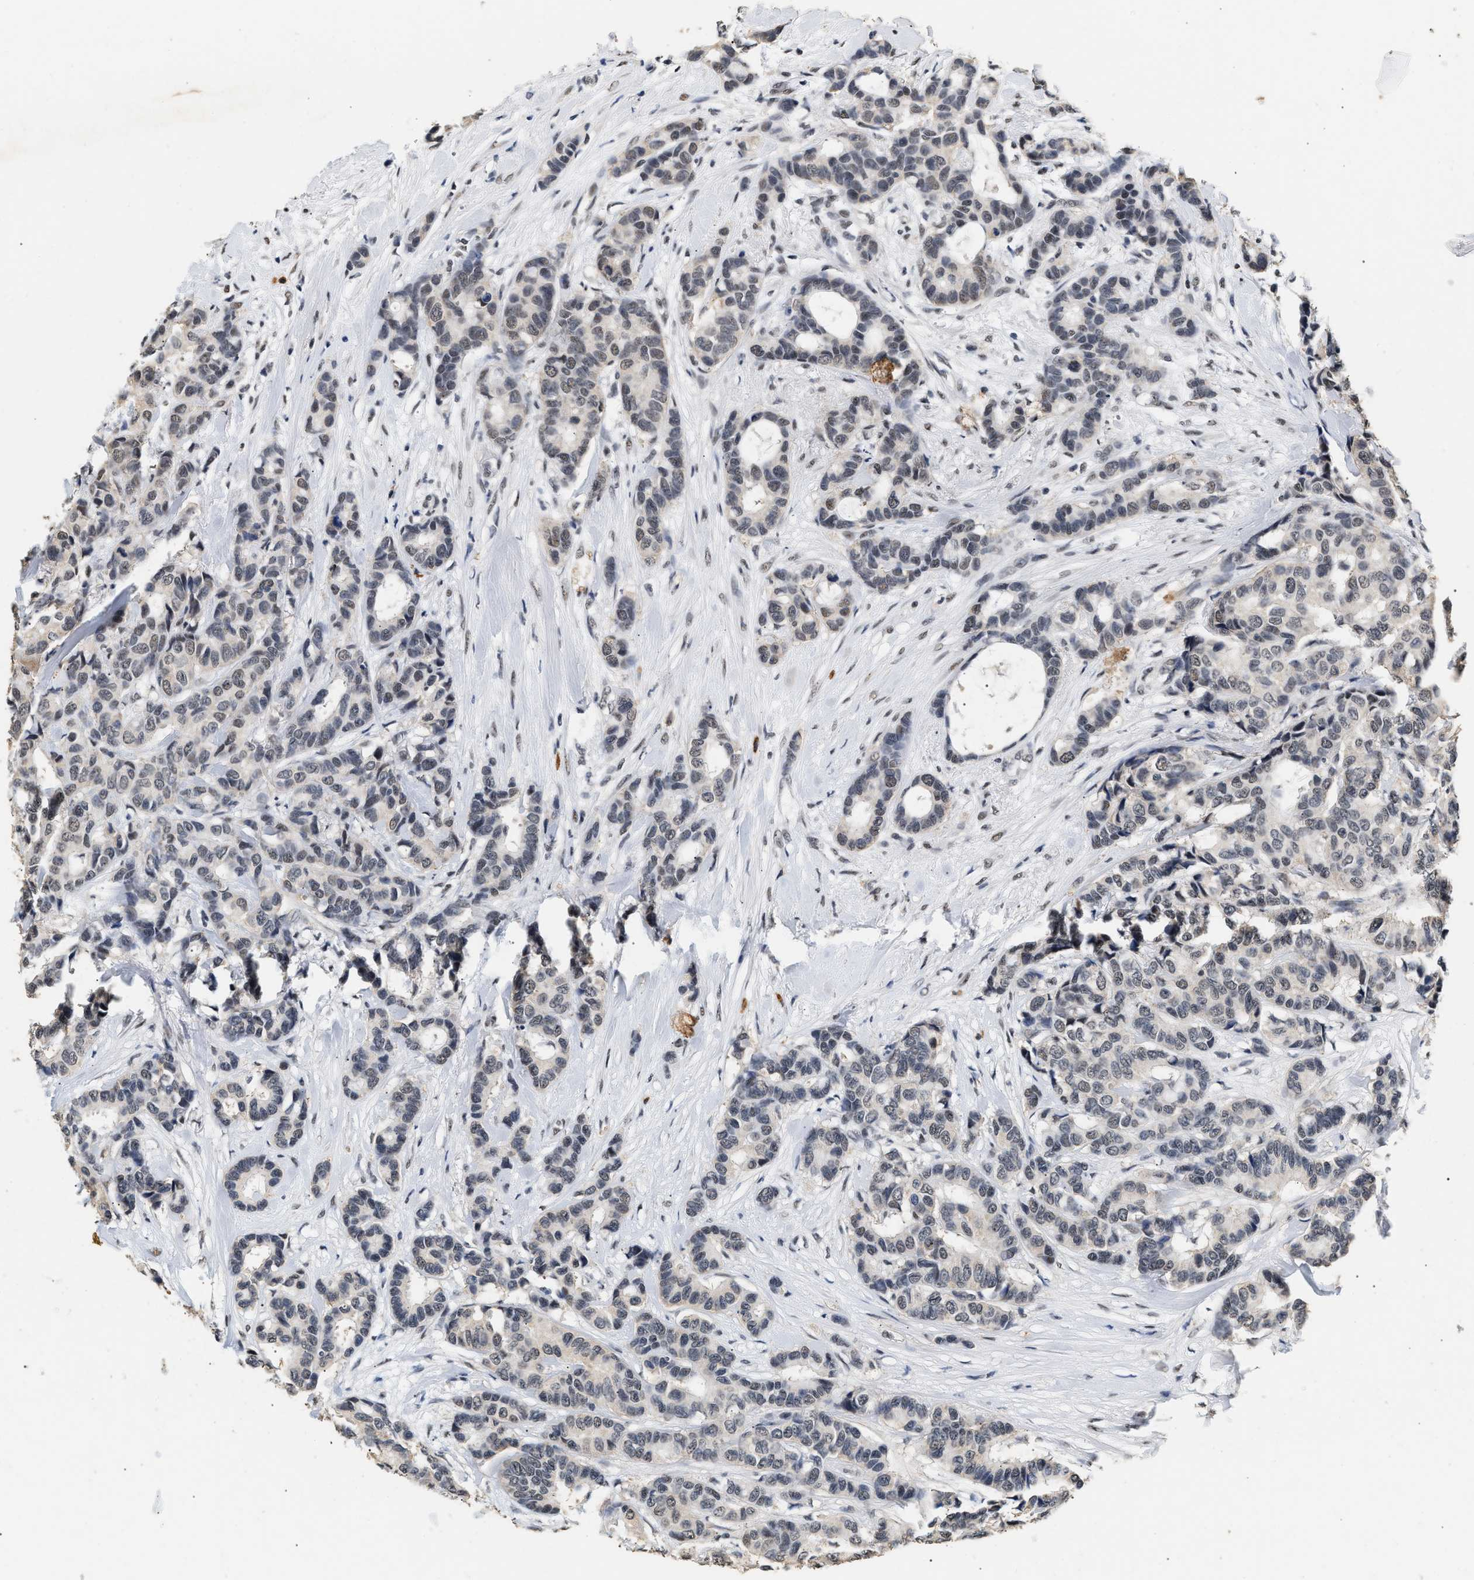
{"staining": {"intensity": "negative", "quantity": "none", "location": "none"}, "tissue": "breast cancer", "cell_type": "Tumor cells", "image_type": "cancer", "snomed": [{"axis": "morphology", "description": "Duct carcinoma"}, {"axis": "topography", "description": "Breast"}], "caption": "This is an immunohistochemistry photomicrograph of breast cancer (invasive ductal carcinoma). There is no positivity in tumor cells.", "gene": "THOC1", "patient": {"sex": "female", "age": 87}}